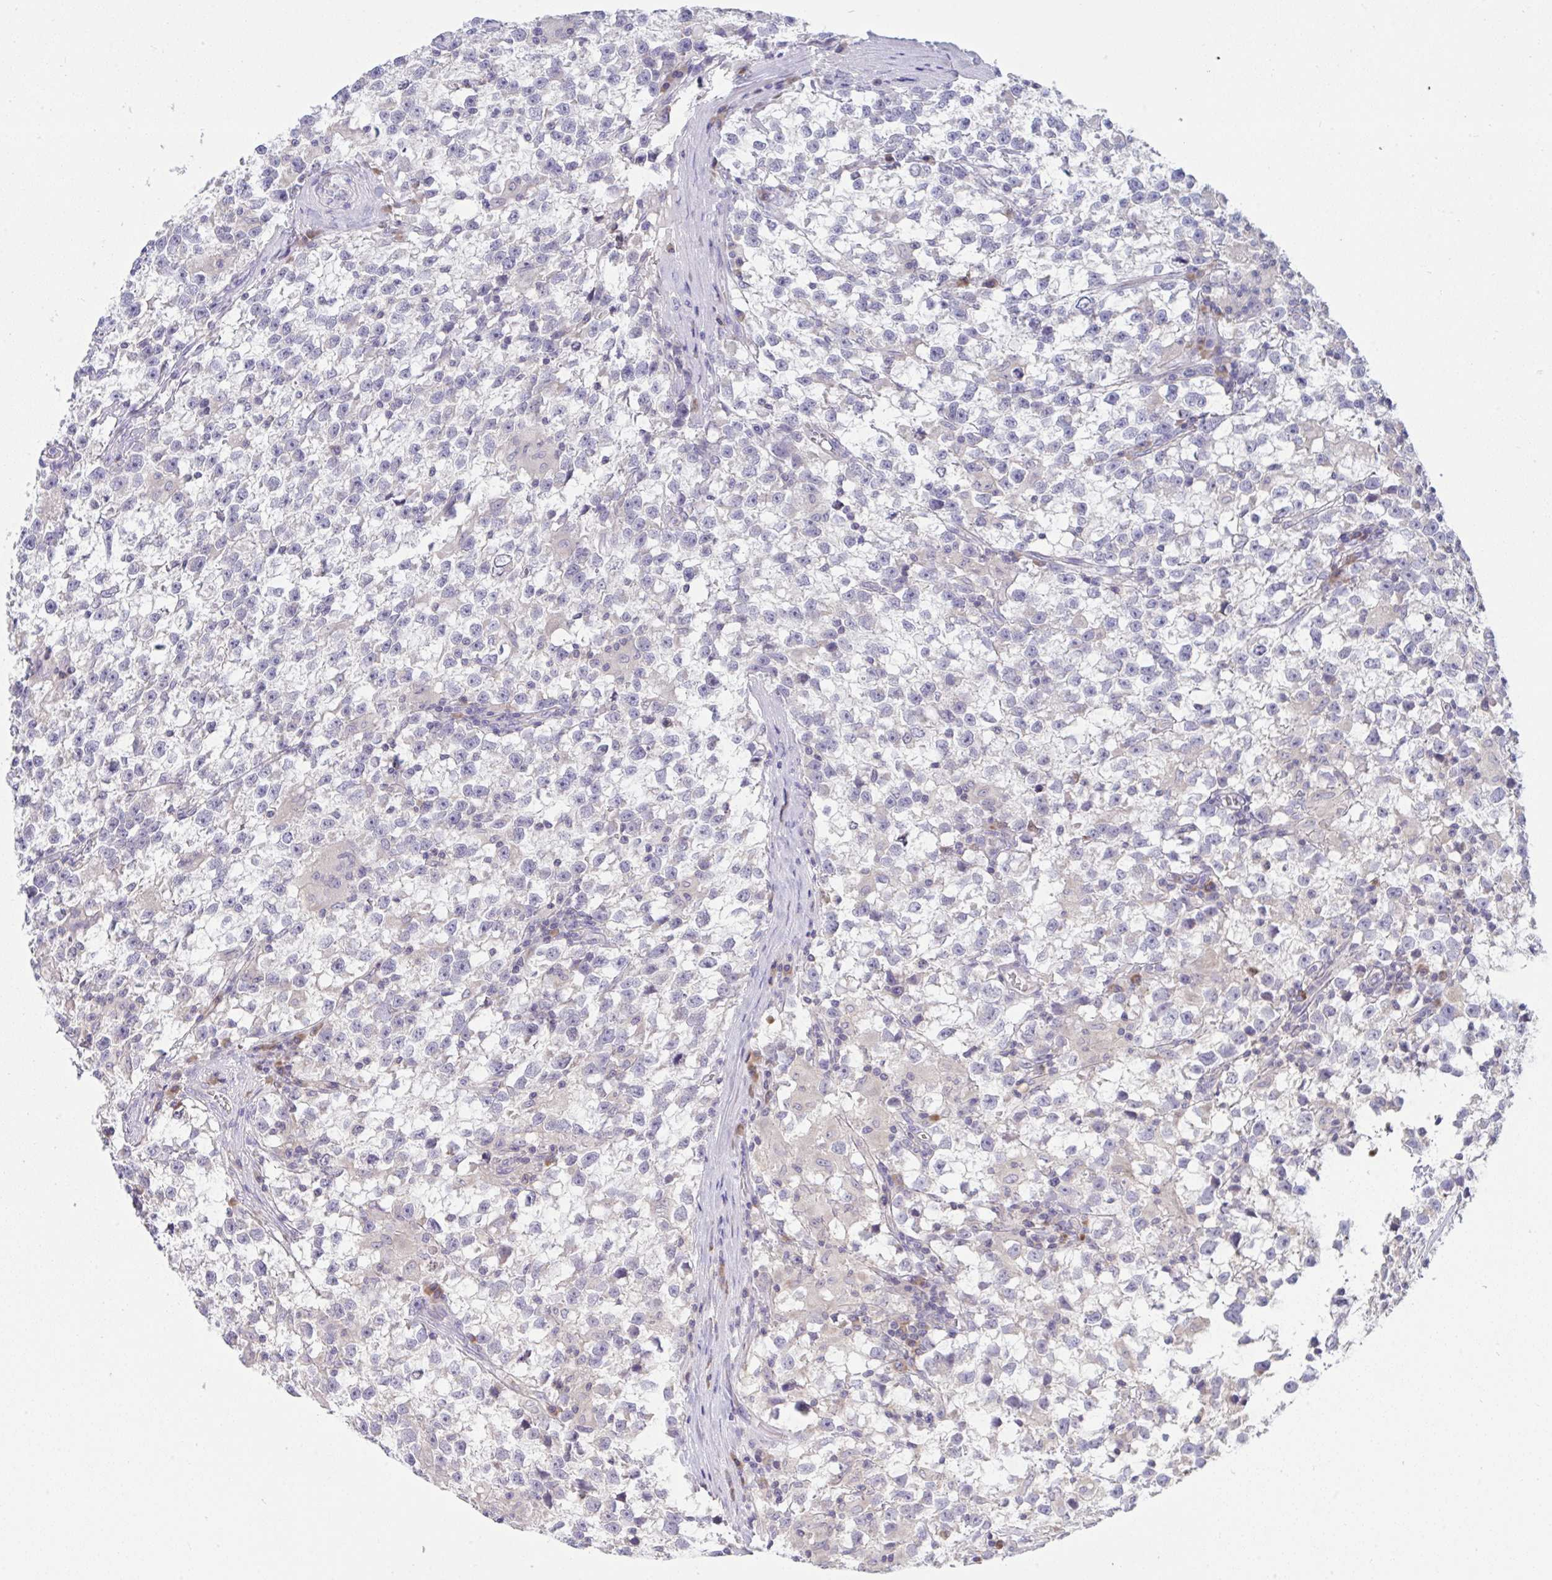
{"staining": {"intensity": "negative", "quantity": "none", "location": "none"}, "tissue": "testis cancer", "cell_type": "Tumor cells", "image_type": "cancer", "snomed": [{"axis": "morphology", "description": "Seminoma, NOS"}, {"axis": "topography", "description": "Testis"}], "caption": "Micrograph shows no protein expression in tumor cells of testis cancer tissue.", "gene": "TMEM41A", "patient": {"sex": "male", "age": 31}}